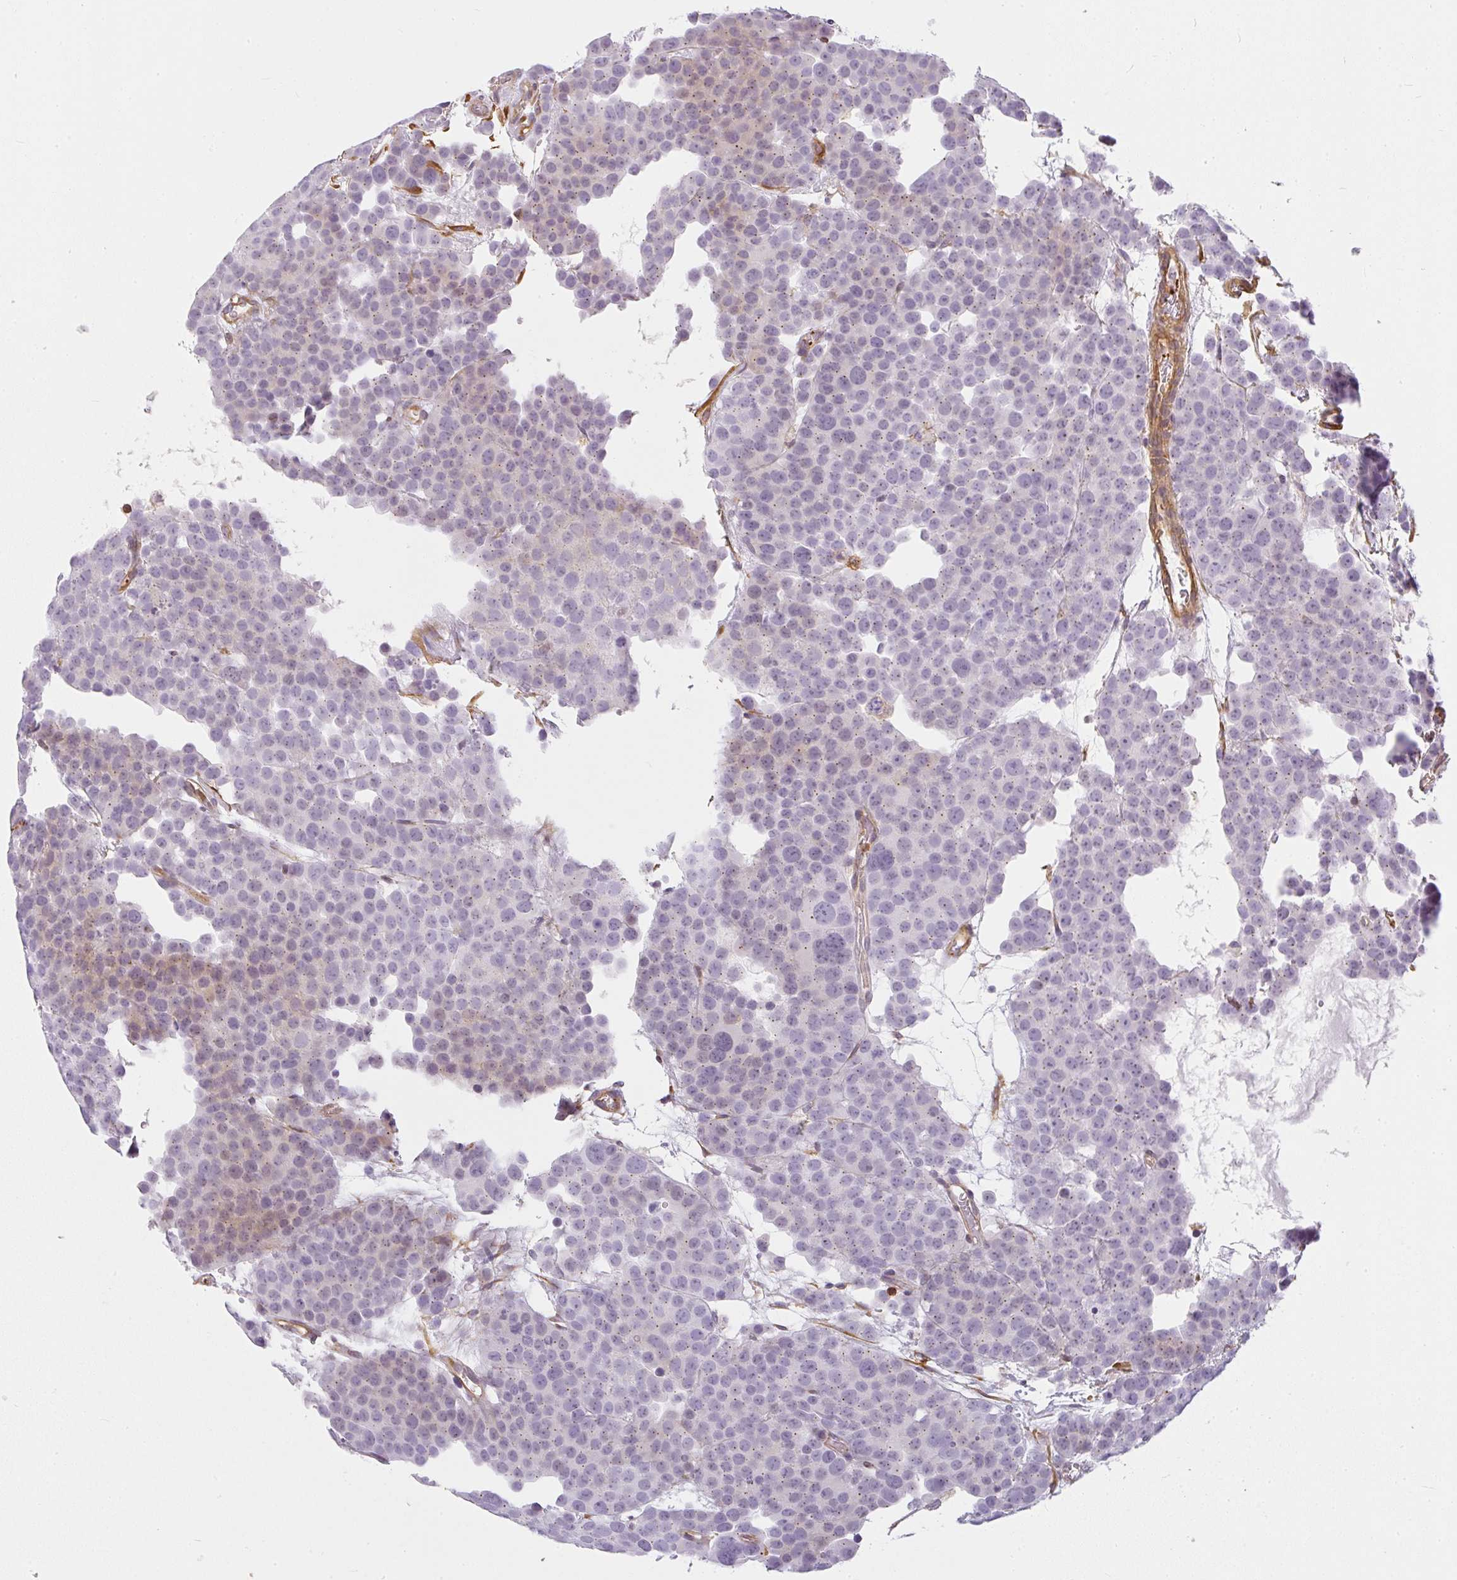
{"staining": {"intensity": "weak", "quantity": "<25%", "location": "cytoplasmic/membranous"}, "tissue": "testis cancer", "cell_type": "Tumor cells", "image_type": "cancer", "snomed": [{"axis": "morphology", "description": "Seminoma, NOS"}, {"axis": "topography", "description": "Testis"}], "caption": "This is an immunohistochemistry (IHC) micrograph of seminoma (testis). There is no staining in tumor cells.", "gene": "SULF1", "patient": {"sex": "male", "age": 71}}